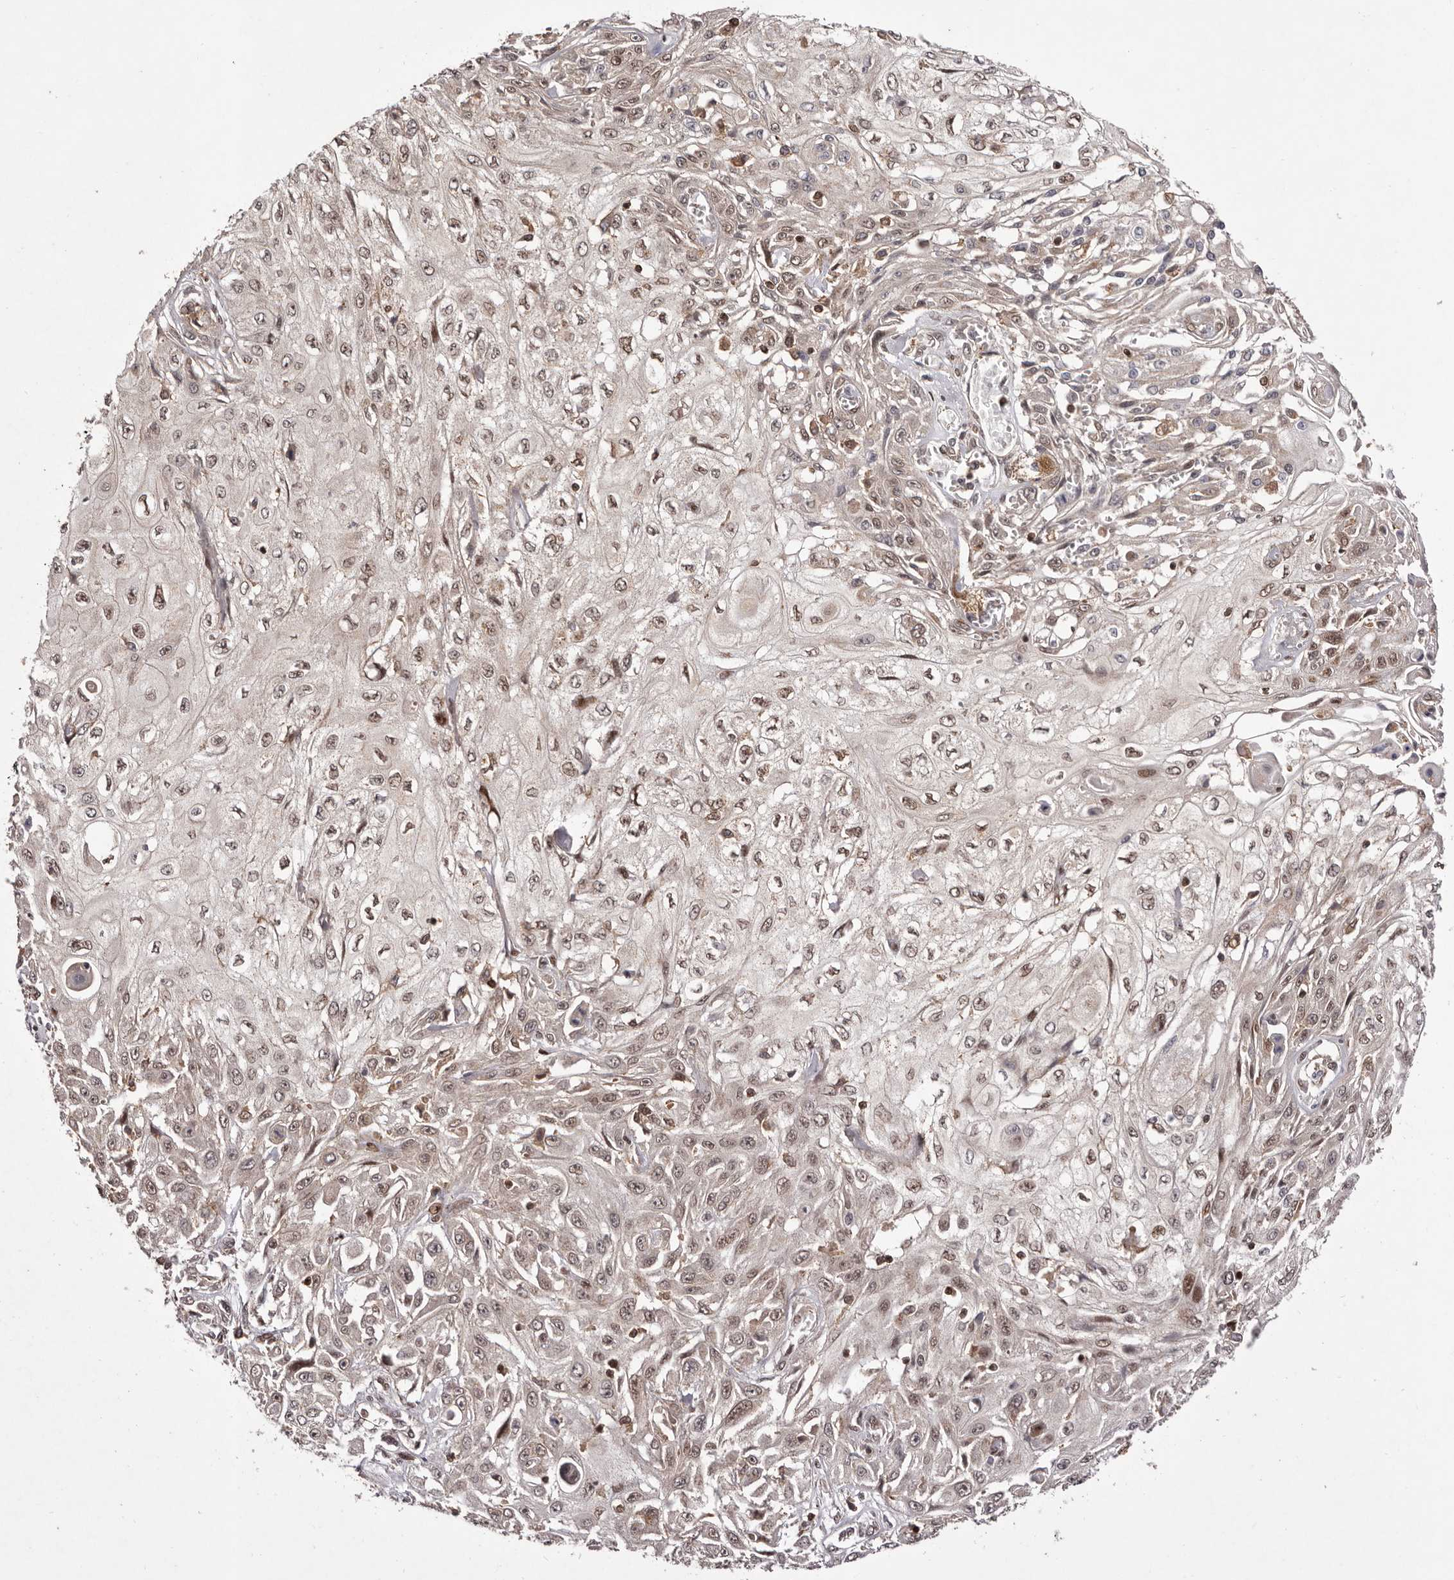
{"staining": {"intensity": "weak", "quantity": ">75%", "location": "nuclear"}, "tissue": "skin cancer", "cell_type": "Tumor cells", "image_type": "cancer", "snomed": [{"axis": "morphology", "description": "Squamous cell carcinoma, NOS"}, {"axis": "morphology", "description": "Squamous cell carcinoma, metastatic, NOS"}, {"axis": "topography", "description": "Skin"}, {"axis": "topography", "description": "Lymph node"}], "caption": "Weak nuclear expression for a protein is identified in about >75% of tumor cells of skin cancer using immunohistochemistry.", "gene": "FBXO5", "patient": {"sex": "male", "age": 75}}